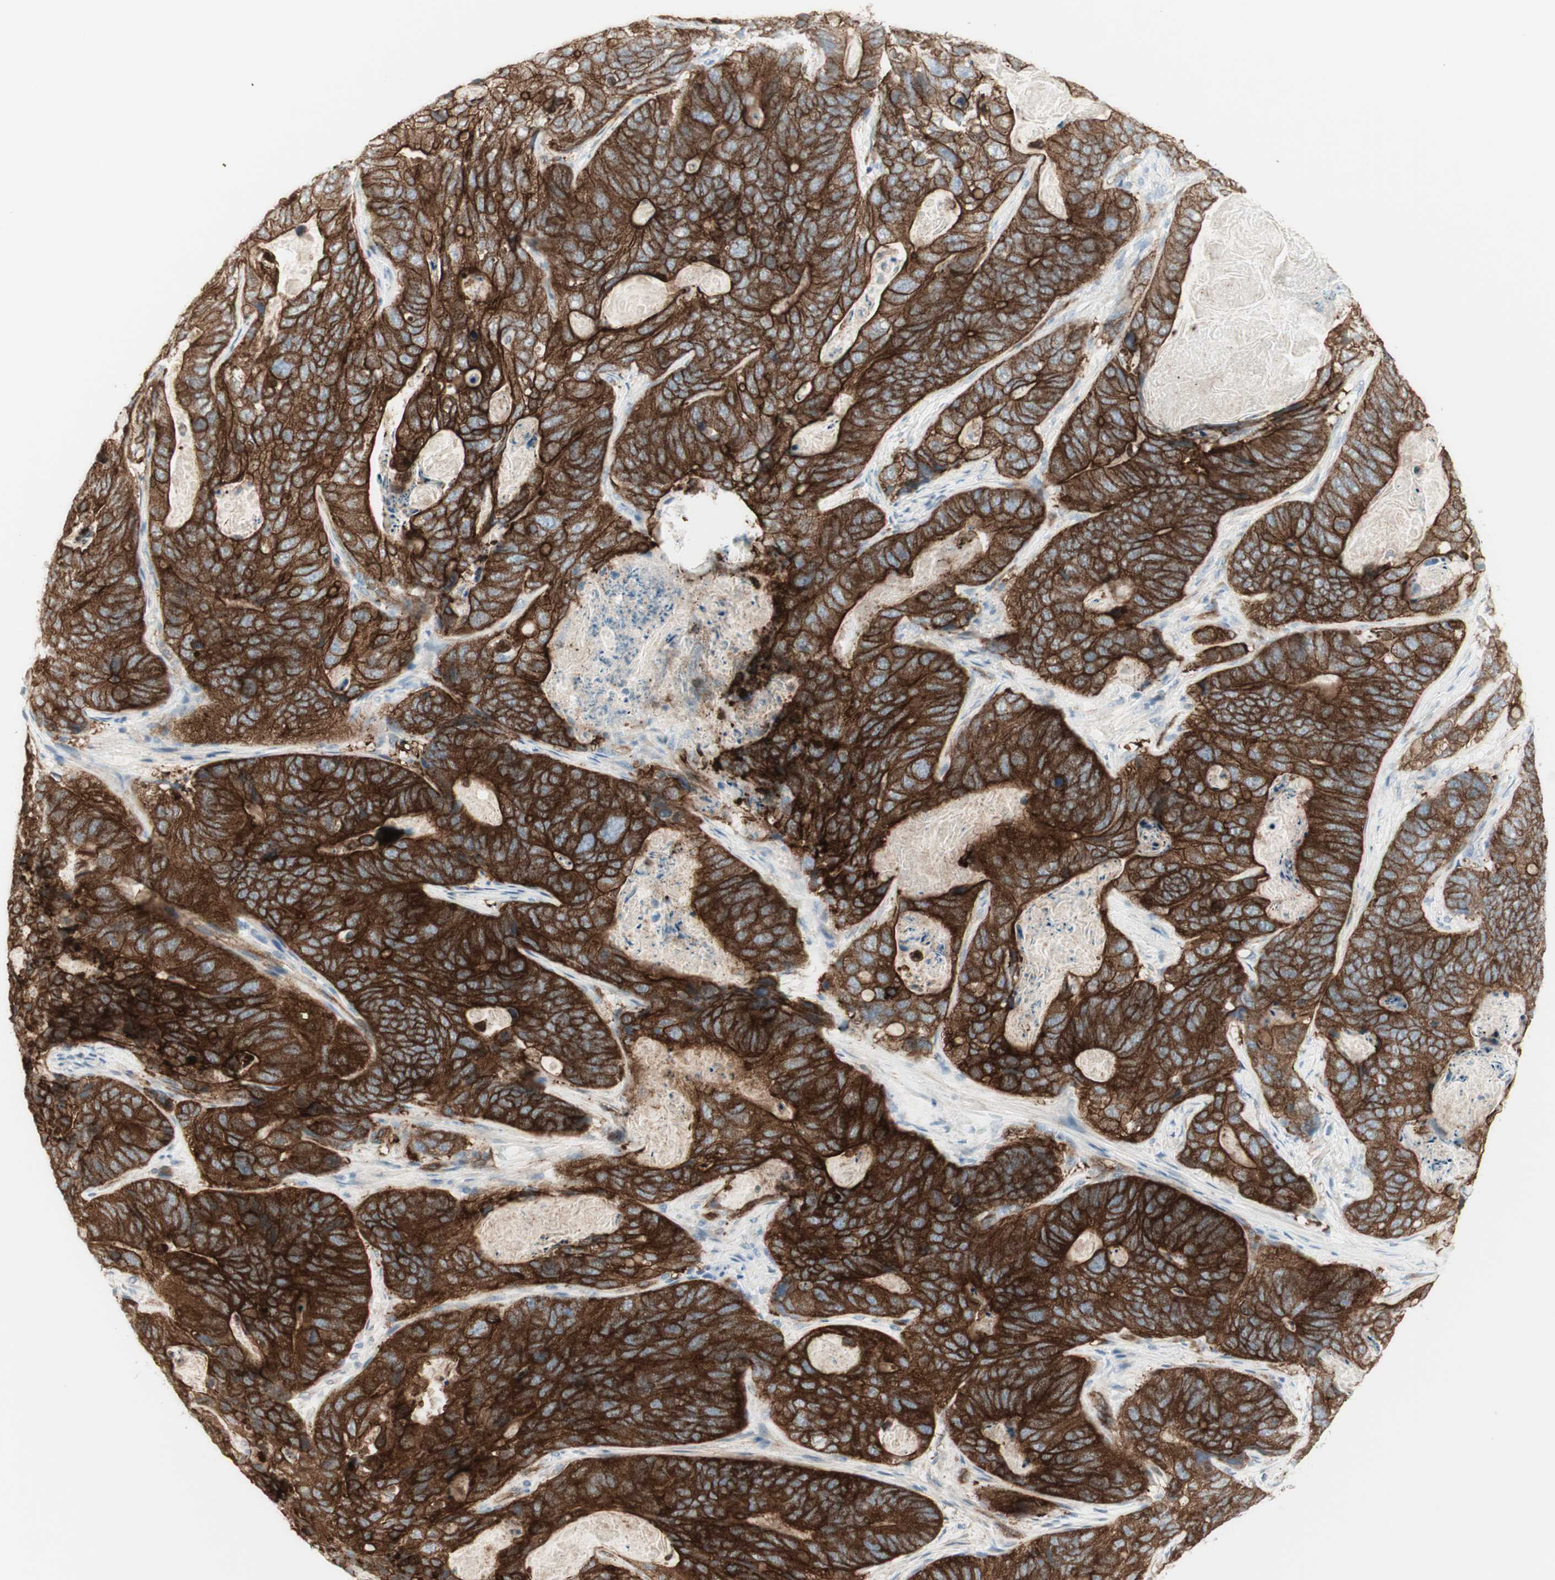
{"staining": {"intensity": "strong", "quantity": "25%-75%", "location": "cytoplasmic/membranous"}, "tissue": "stomach cancer", "cell_type": "Tumor cells", "image_type": "cancer", "snomed": [{"axis": "morphology", "description": "Adenocarcinoma, NOS"}, {"axis": "topography", "description": "Stomach"}], "caption": "Human stomach adenocarcinoma stained with a protein marker reveals strong staining in tumor cells.", "gene": "MYO6", "patient": {"sex": "female", "age": 89}}